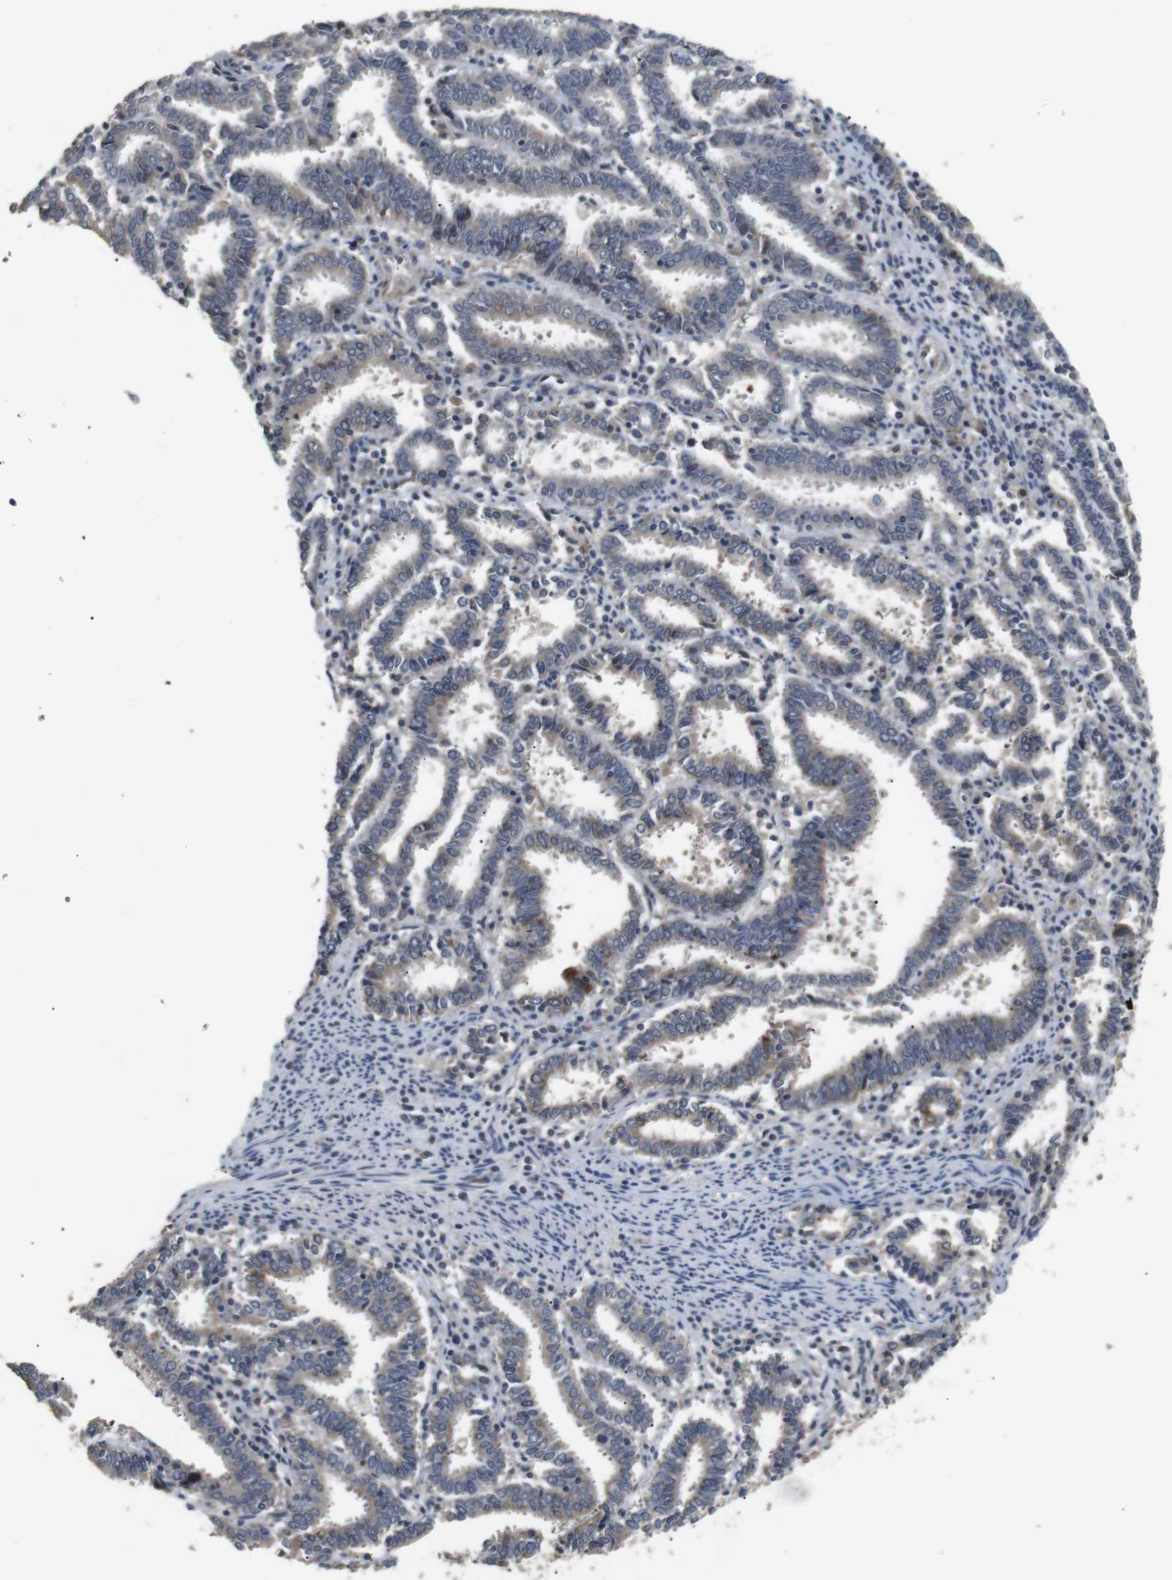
{"staining": {"intensity": "moderate", "quantity": "<25%", "location": "cytoplasmic/membranous"}, "tissue": "endometrial cancer", "cell_type": "Tumor cells", "image_type": "cancer", "snomed": [{"axis": "morphology", "description": "Adenocarcinoma, NOS"}, {"axis": "topography", "description": "Uterus"}], "caption": "This image exhibits endometrial cancer stained with immunohistochemistry to label a protein in brown. The cytoplasmic/membranous of tumor cells show moderate positivity for the protein. Nuclei are counter-stained blue.", "gene": "ADGRL3", "patient": {"sex": "female", "age": 83}}